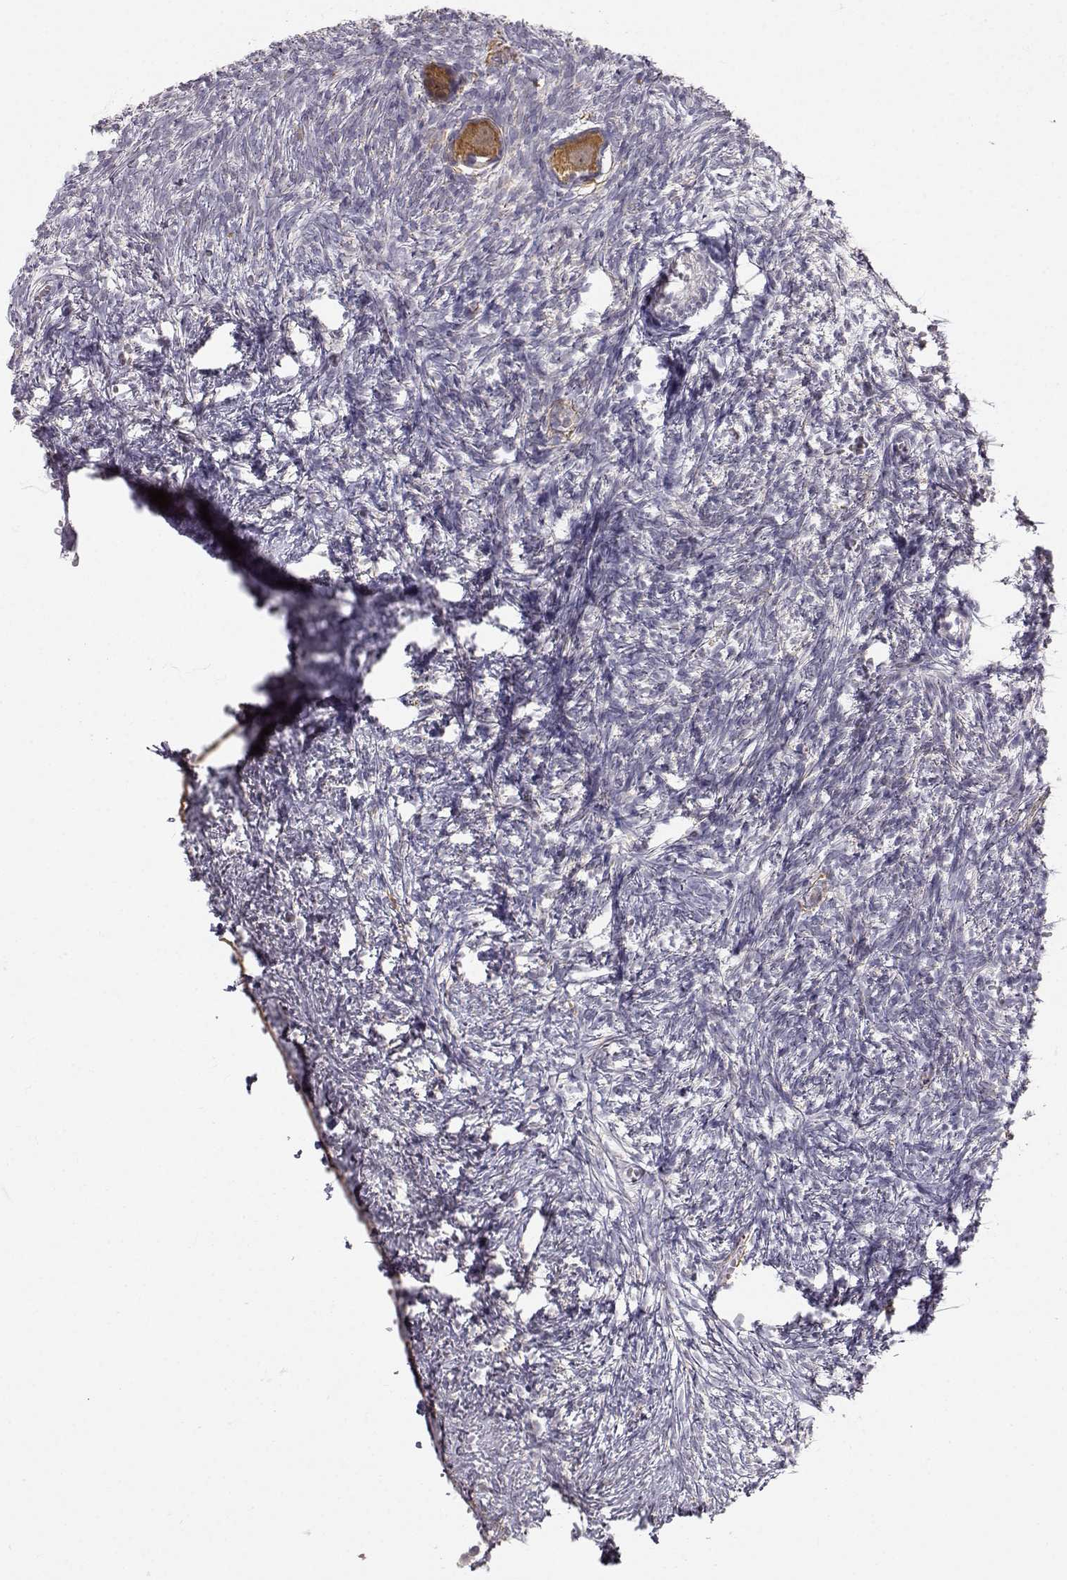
{"staining": {"intensity": "moderate", "quantity": ">75%", "location": "cytoplasmic/membranous"}, "tissue": "ovary", "cell_type": "Follicle cells", "image_type": "normal", "snomed": [{"axis": "morphology", "description": "Normal tissue, NOS"}, {"axis": "topography", "description": "Ovary"}], "caption": "This is a micrograph of immunohistochemistry staining of normal ovary, which shows moderate expression in the cytoplasmic/membranous of follicle cells.", "gene": "ZNF185", "patient": {"sex": "female", "age": 43}}